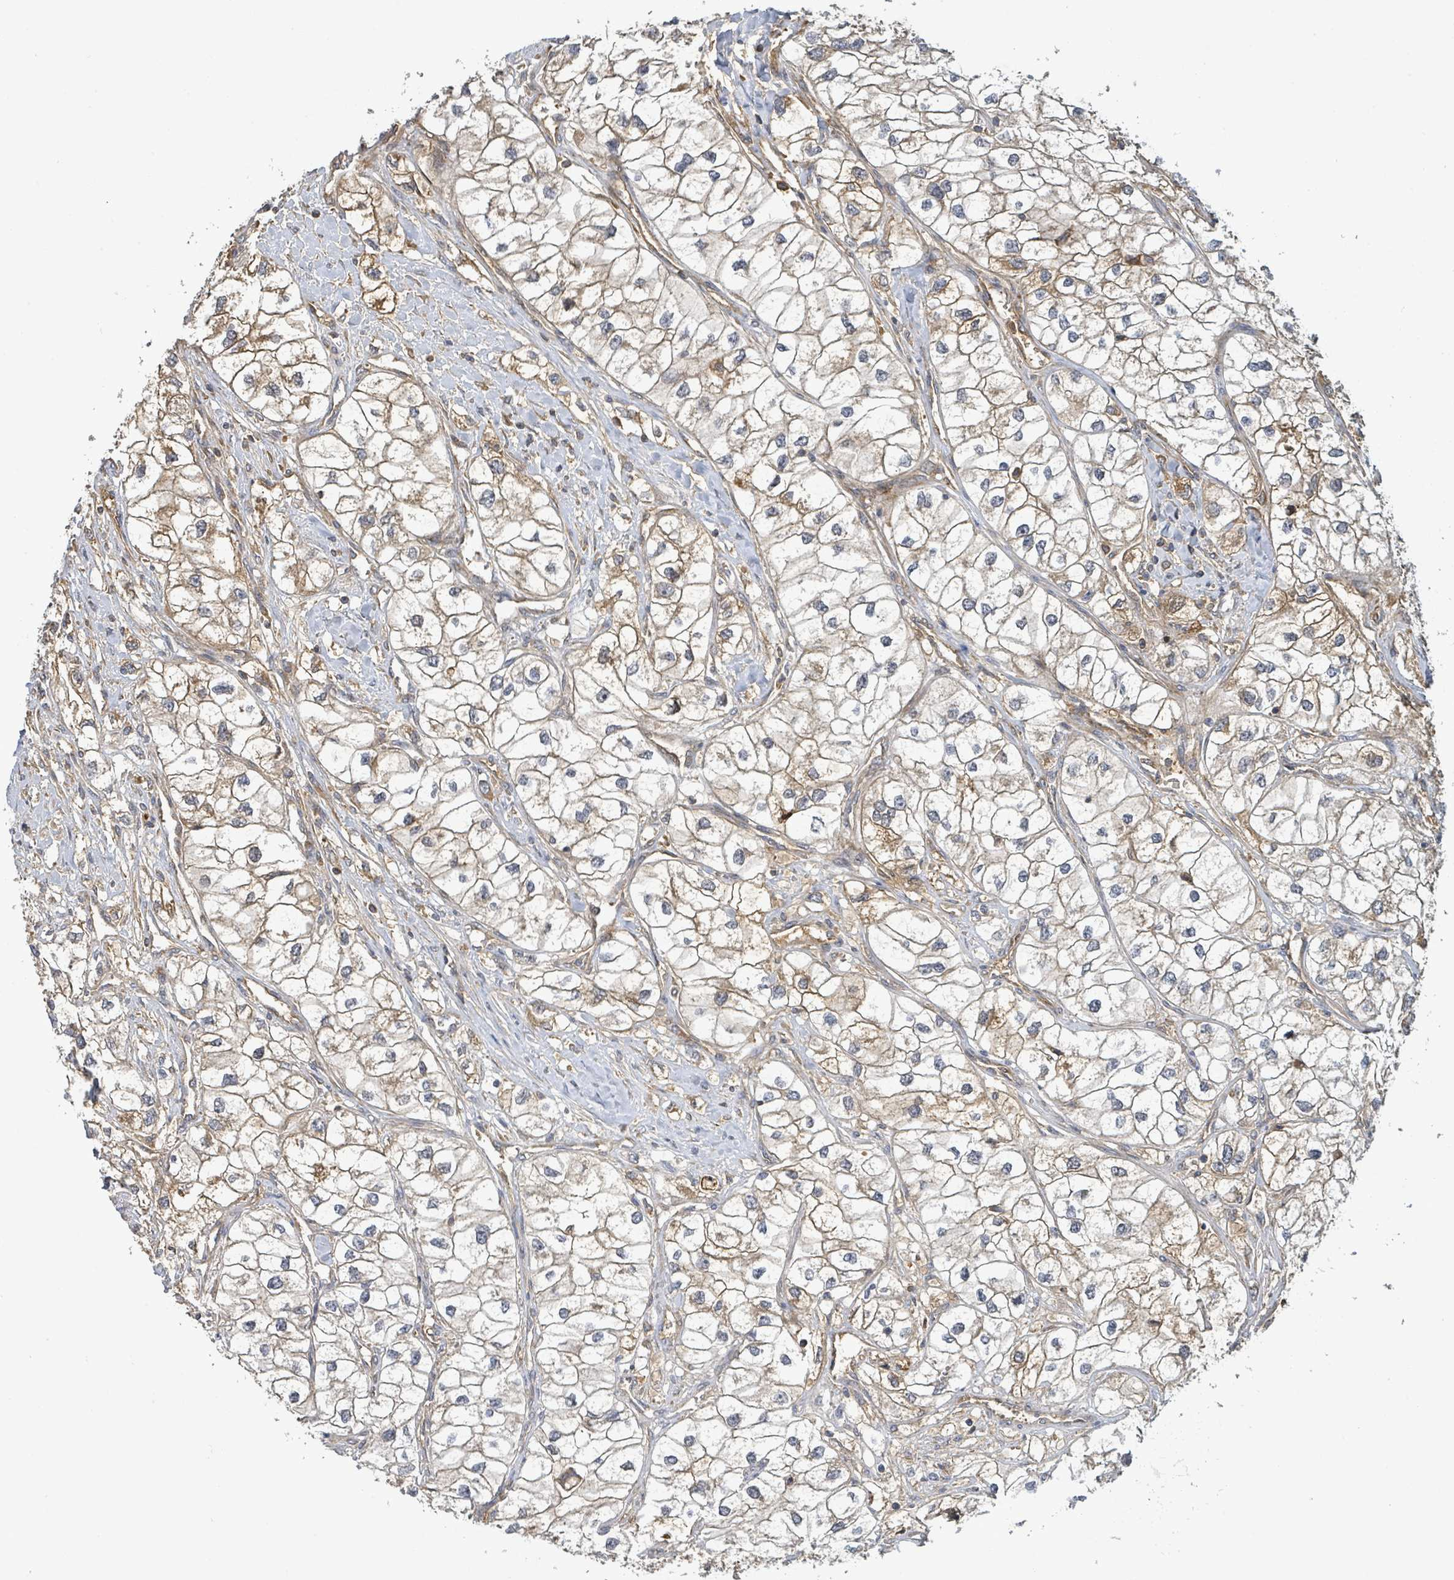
{"staining": {"intensity": "moderate", "quantity": ">75%", "location": "cytoplasmic/membranous"}, "tissue": "renal cancer", "cell_type": "Tumor cells", "image_type": "cancer", "snomed": [{"axis": "morphology", "description": "Adenocarcinoma, NOS"}, {"axis": "topography", "description": "Kidney"}], "caption": "Renal cancer (adenocarcinoma) stained with a brown dye demonstrates moderate cytoplasmic/membranous positive expression in approximately >75% of tumor cells.", "gene": "STARD4", "patient": {"sex": "male", "age": 59}}